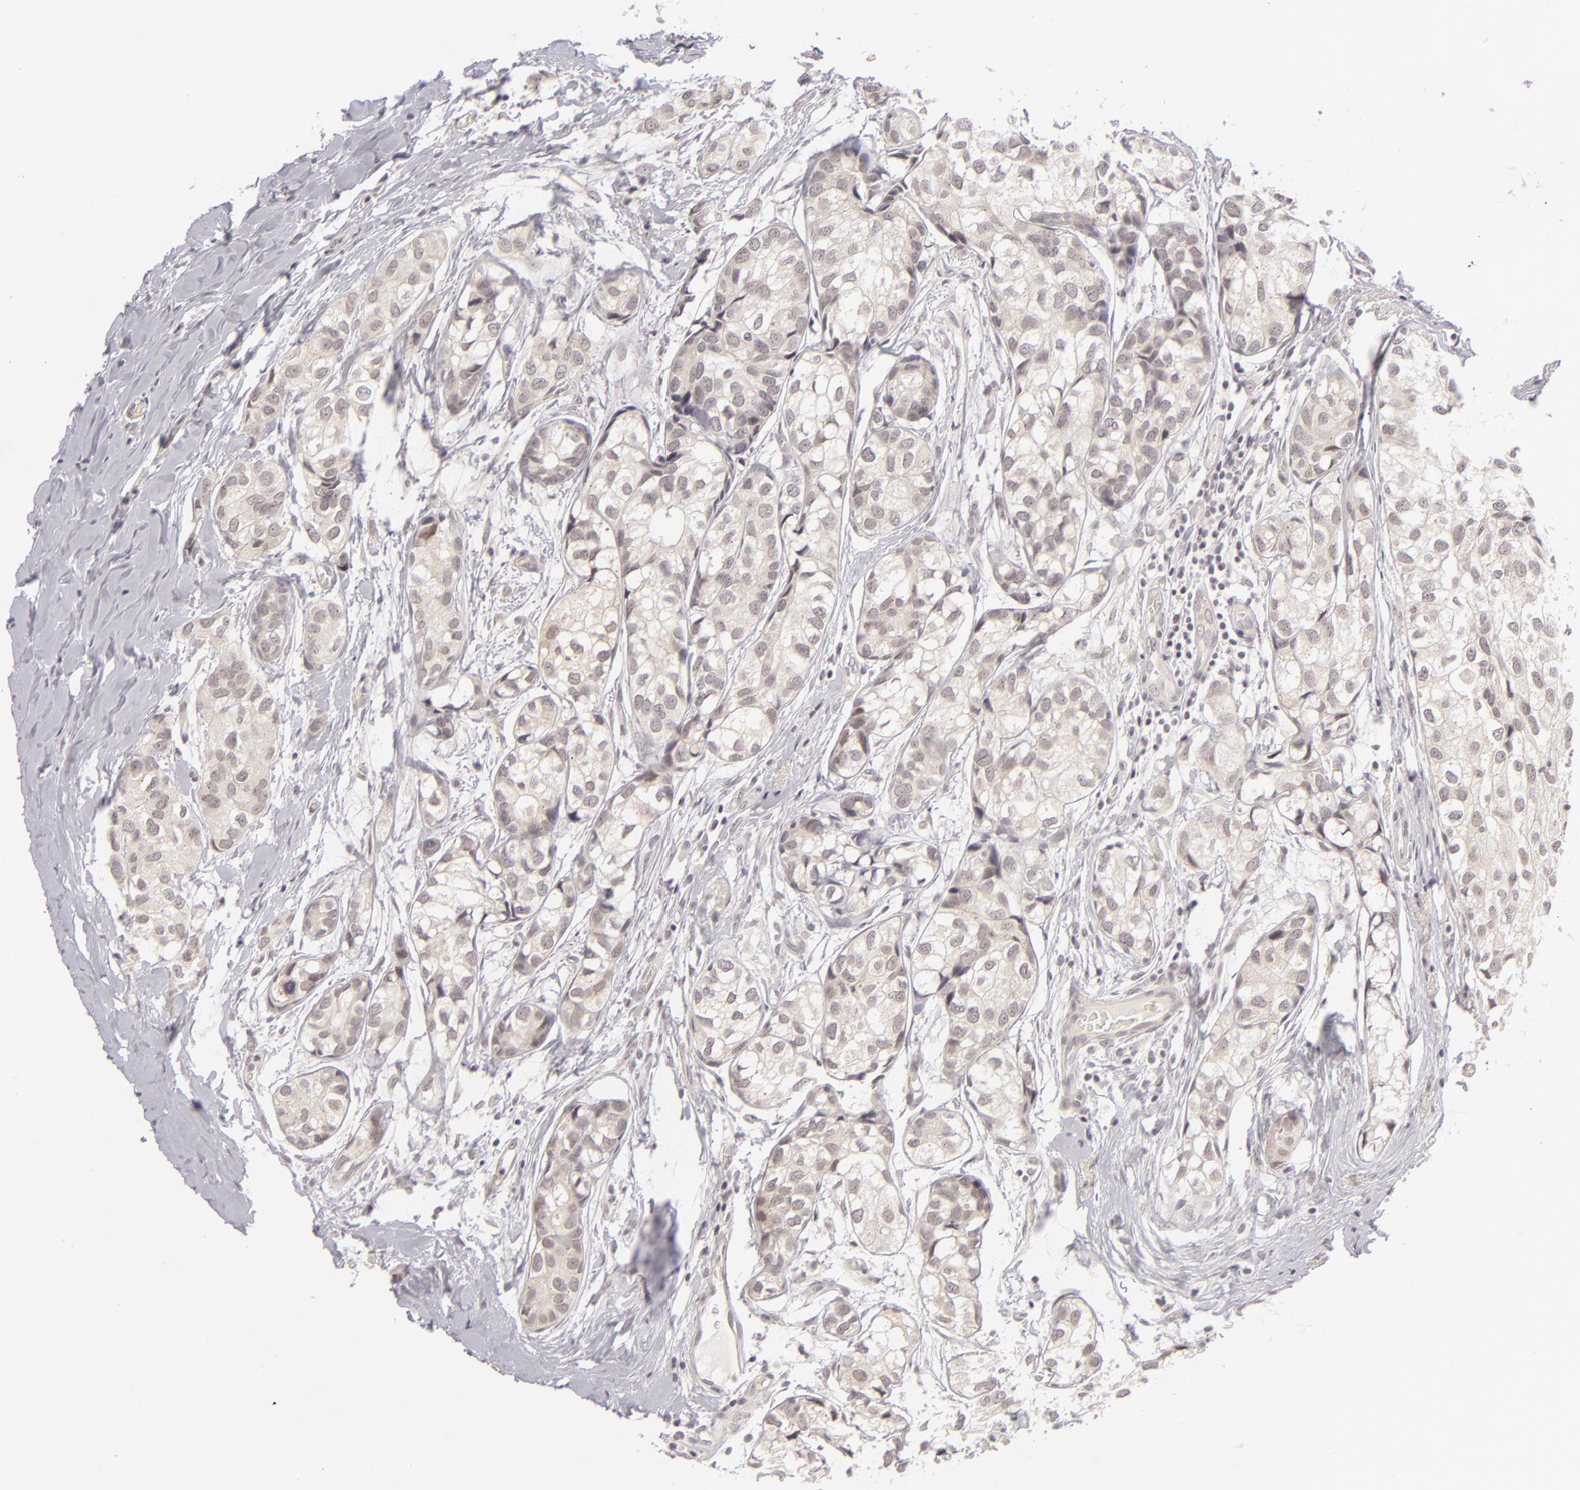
{"staining": {"intensity": "weak", "quantity": ">75%", "location": "cytoplasmic/membranous"}, "tissue": "breast cancer", "cell_type": "Tumor cells", "image_type": "cancer", "snomed": [{"axis": "morphology", "description": "Duct carcinoma"}, {"axis": "topography", "description": "Breast"}], "caption": "An immunohistochemistry (IHC) image of tumor tissue is shown. Protein staining in brown labels weak cytoplasmic/membranous positivity in breast intraductal carcinoma within tumor cells.", "gene": "DLG3", "patient": {"sex": "female", "age": 68}}